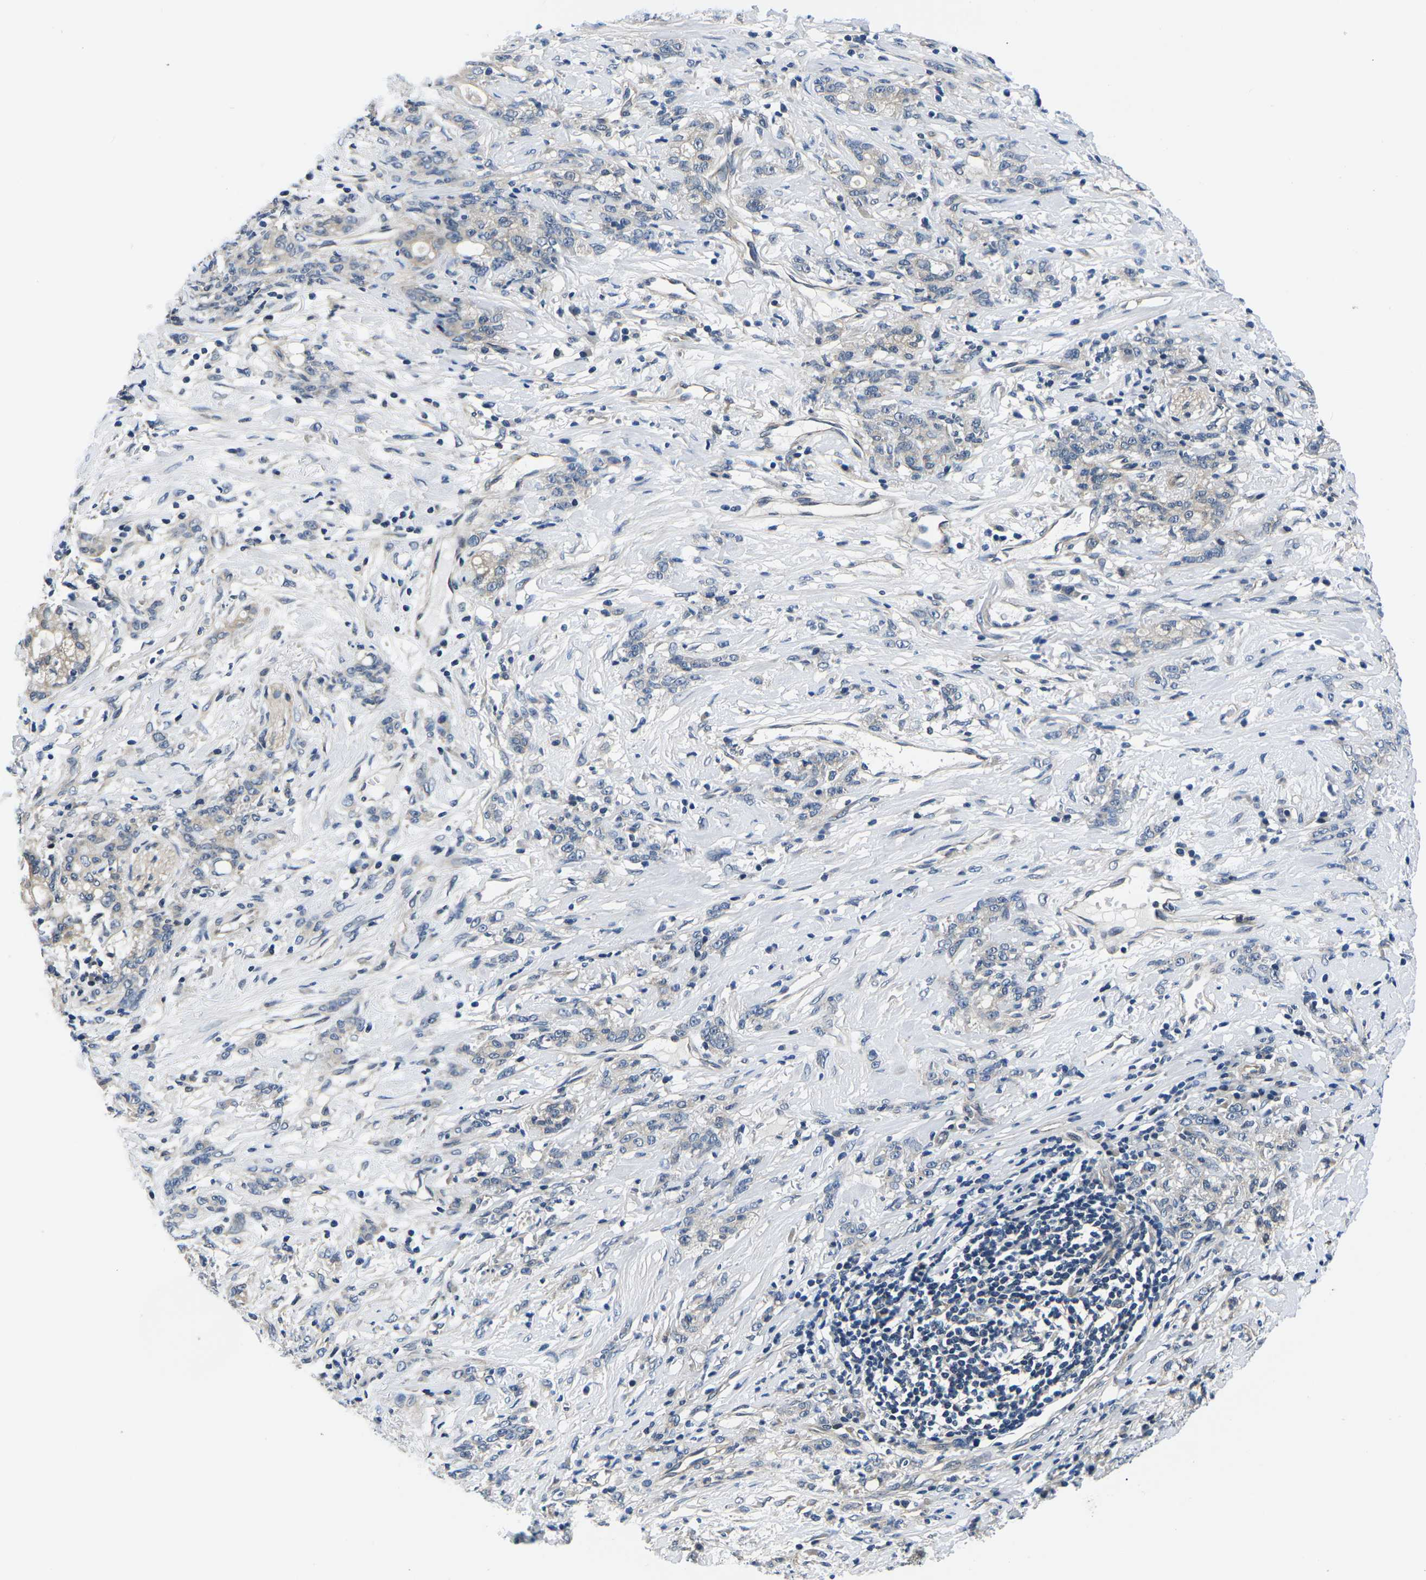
{"staining": {"intensity": "weak", "quantity": "<25%", "location": "cytoplasmic/membranous"}, "tissue": "stomach cancer", "cell_type": "Tumor cells", "image_type": "cancer", "snomed": [{"axis": "morphology", "description": "Adenocarcinoma, NOS"}, {"axis": "topography", "description": "Stomach, lower"}], "caption": "This is an IHC image of adenocarcinoma (stomach). There is no positivity in tumor cells.", "gene": "GSK3B", "patient": {"sex": "male", "age": 88}}